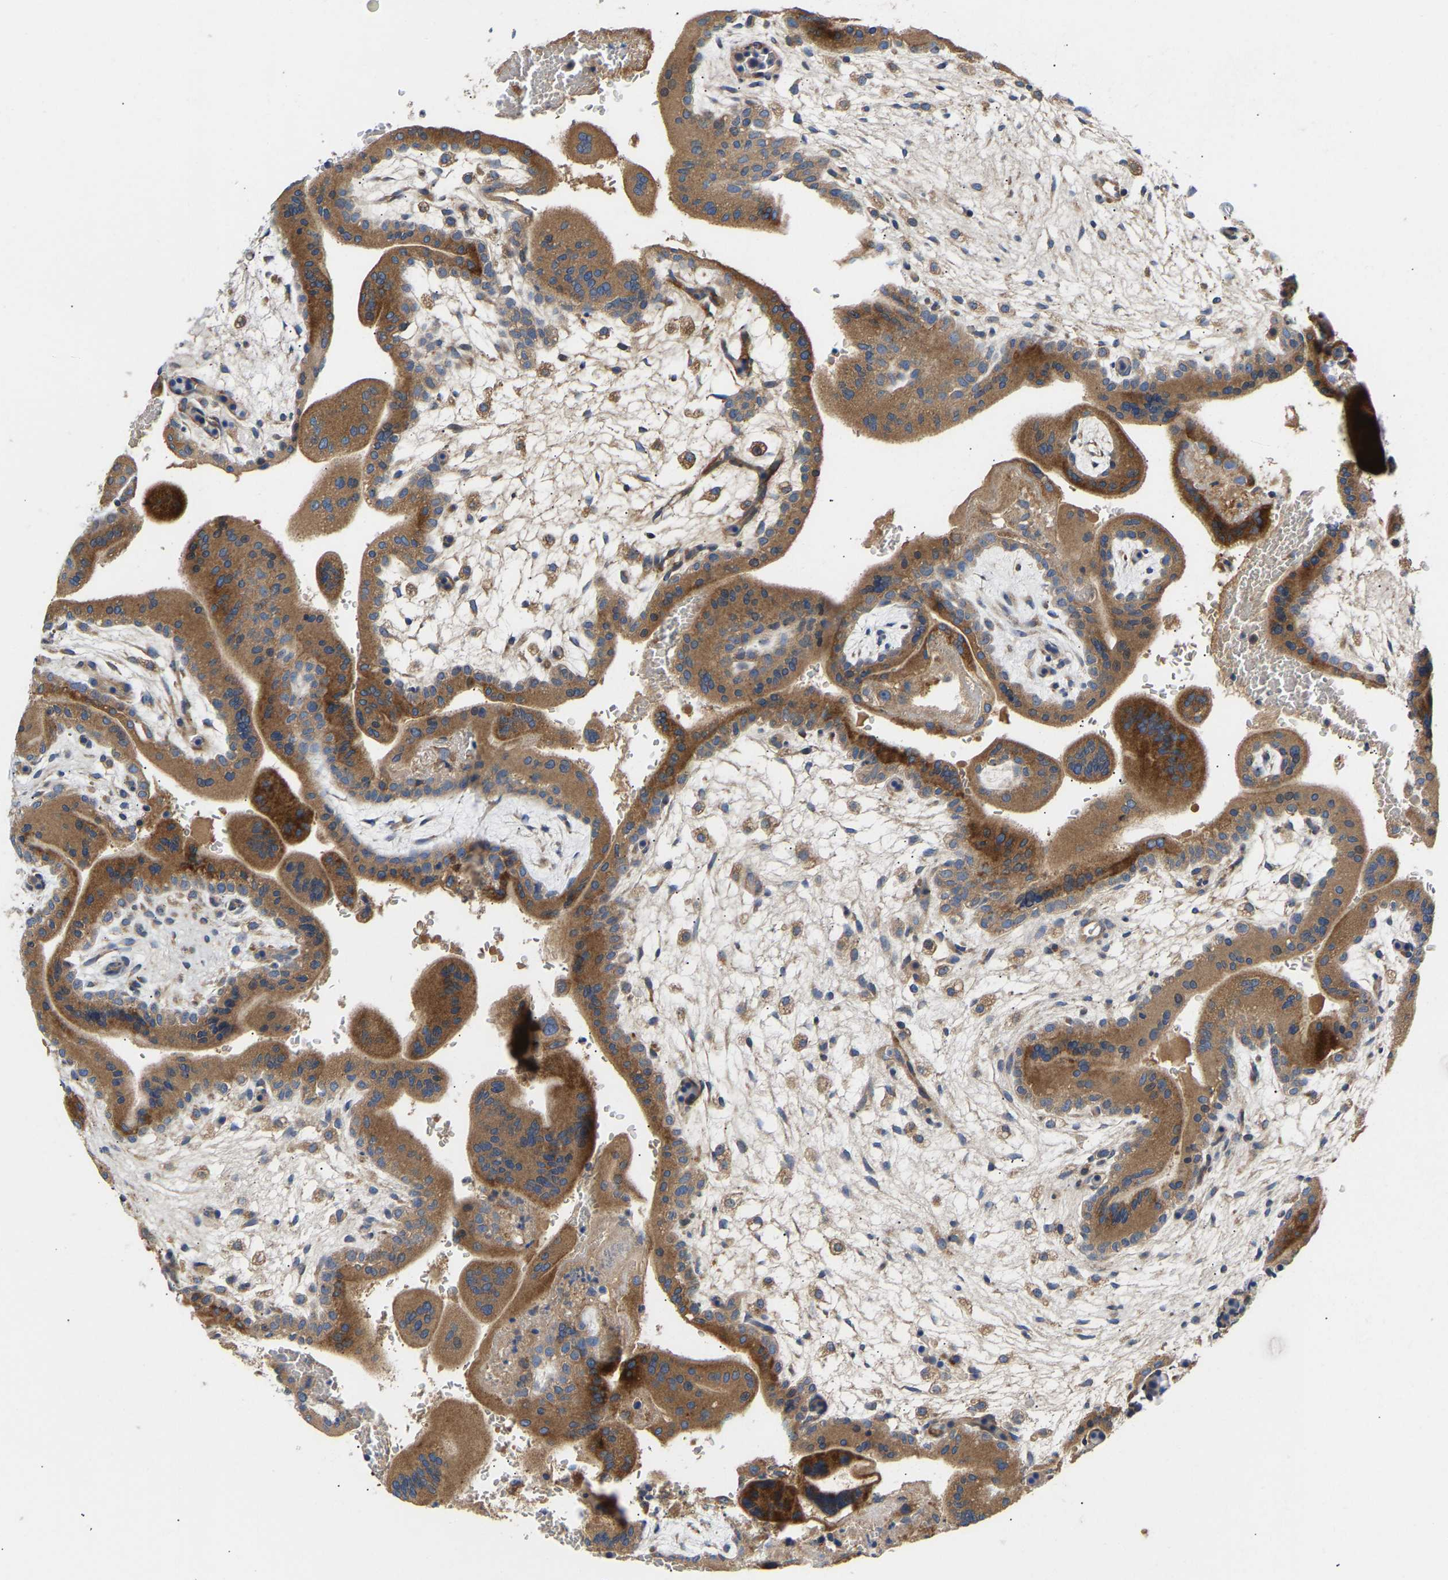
{"staining": {"intensity": "moderate", "quantity": ">75%", "location": "cytoplasmic/membranous"}, "tissue": "placenta", "cell_type": "Decidual cells", "image_type": "normal", "snomed": [{"axis": "morphology", "description": "Normal tissue, NOS"}, {"axis": "topography", "description": "Placenta"}], "caption": "A high-resolution photomicrograph shows immunohistochemistry staining of benign placenta, which exhibits moderate cytoplasmic/membranous staining in approximately >75% of decidual cells.", "gene": "AIMP2", "patient": {"sex": "female", "age": 35}}